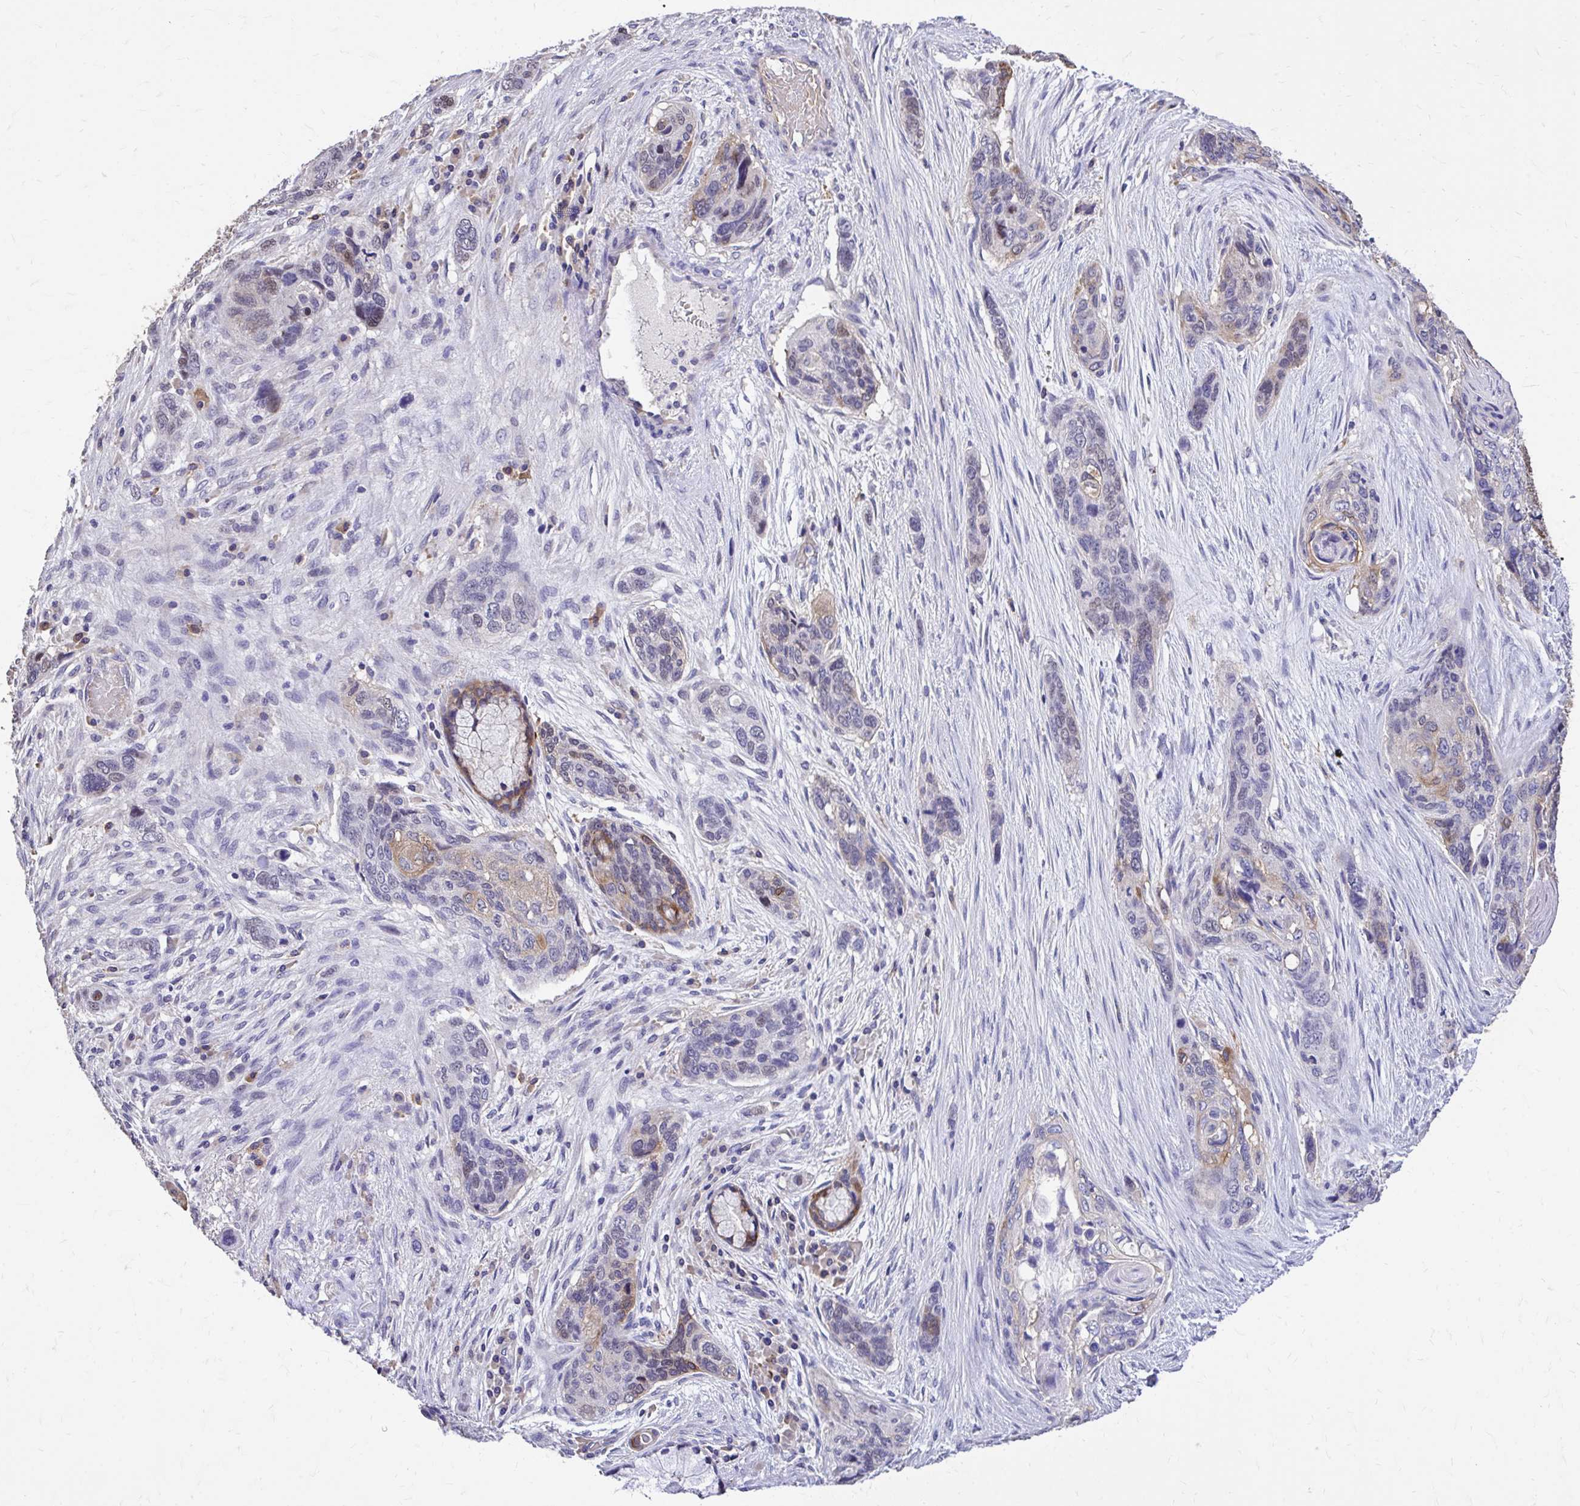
{"staining": {"intensity": "strong", "quantity": "<25%", "location": "cytoplasmic/membranous,nuclear"}, "tissue": "lung cancer", "cell_type": "Tumor cells", "image_type": "cancer", "snomed": [{"axis": "morphology", "description": "Squamous cell carcinoma, NOS"}, {"axis": "morphology", "description": "Squamous cell carcinoma, metastatic, NOS"}, {"axis": "topography", "description": "Lymph node"}, {"axis": "topography", "description": "Lung"}], "caption": "Protein expression analysis of lung cancer demonstrates strong cytoplasmic/membranous and nuclear staining in about <25% of tumor cells.", "gene": "EPB41L1", "patient": {"sex": "male", "age": 41}}